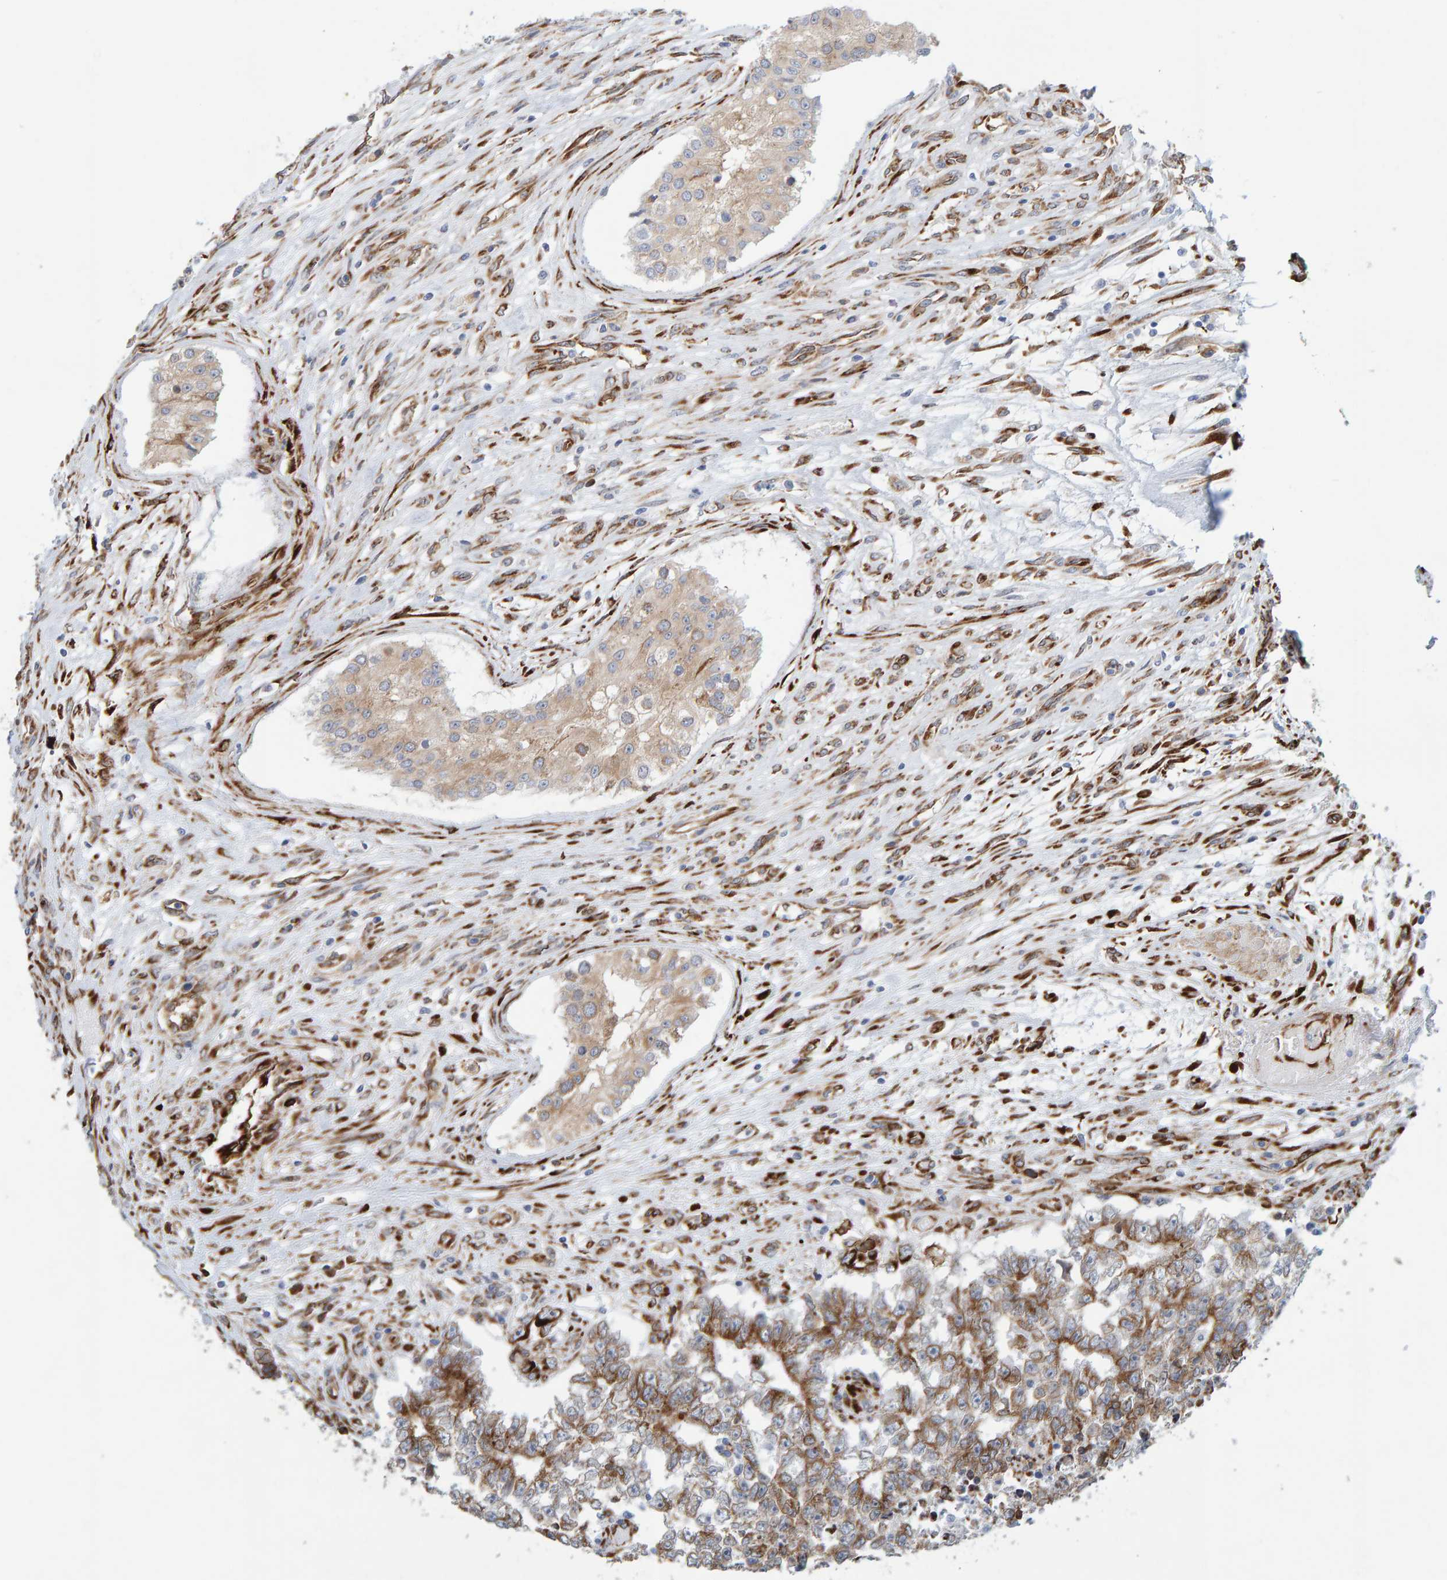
{"staining": {"intensity": "moderate", "quantity": ">75%", "location": "cytoplasmic/membranous"}, "tissue": "testis cancer", "cell_type": "Tumor cells", "image_type": "cancer", "snomed": [{"axis": "morphology", "description": "Carcinoma, Embryonal, NOS"}, {"axis": "topography", "description": "Testis"}], "caption": "This is an image of immunohistochemistry (IHC) staining of testis cancer, which shows moderate expression in the cytoplasmic/membranous of tumor cells.", "gene": "MMP16", "patient": {"sex": "male", "age": 25}}